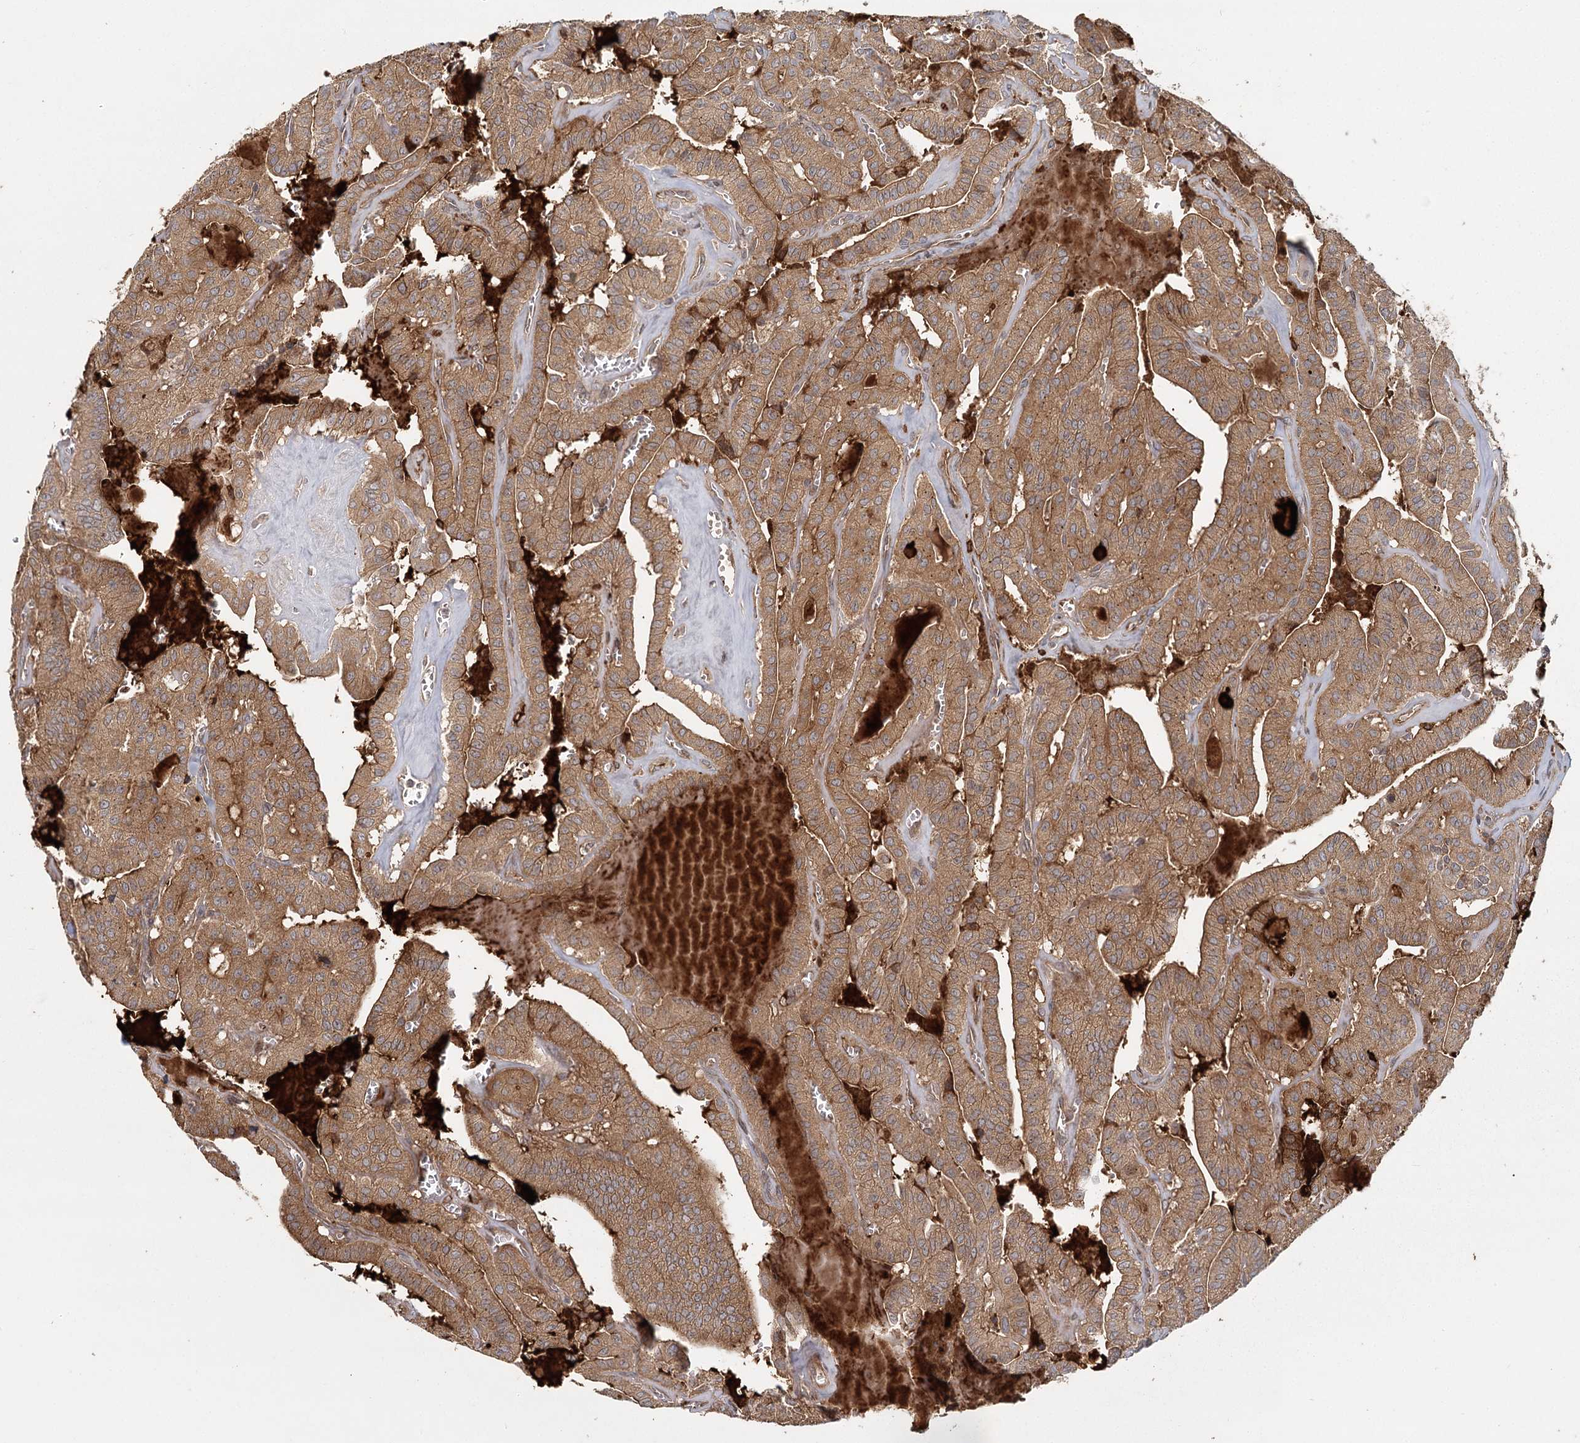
{"staining": {"intensity": "moderate", "quantity": ">75%", "location": "cytoplasmic/membranous"}, "tissue": "thyroid cancer", "cell_type": "Tumor cells", "image_type": "cancer", "snomed": [{"axis": "morphology", "description": "Papillary adenocarcinoma, NOS"}, {"axis": "topography", "description": "Thyroid gland"}], "caption": "Thyroid cancer tissue shows moderate cytoplasmic/membranous positivity in approximately >75% of tumor cells", "gene": "RAPGEF6", "patient": {"sex": "male", "age": 52}}